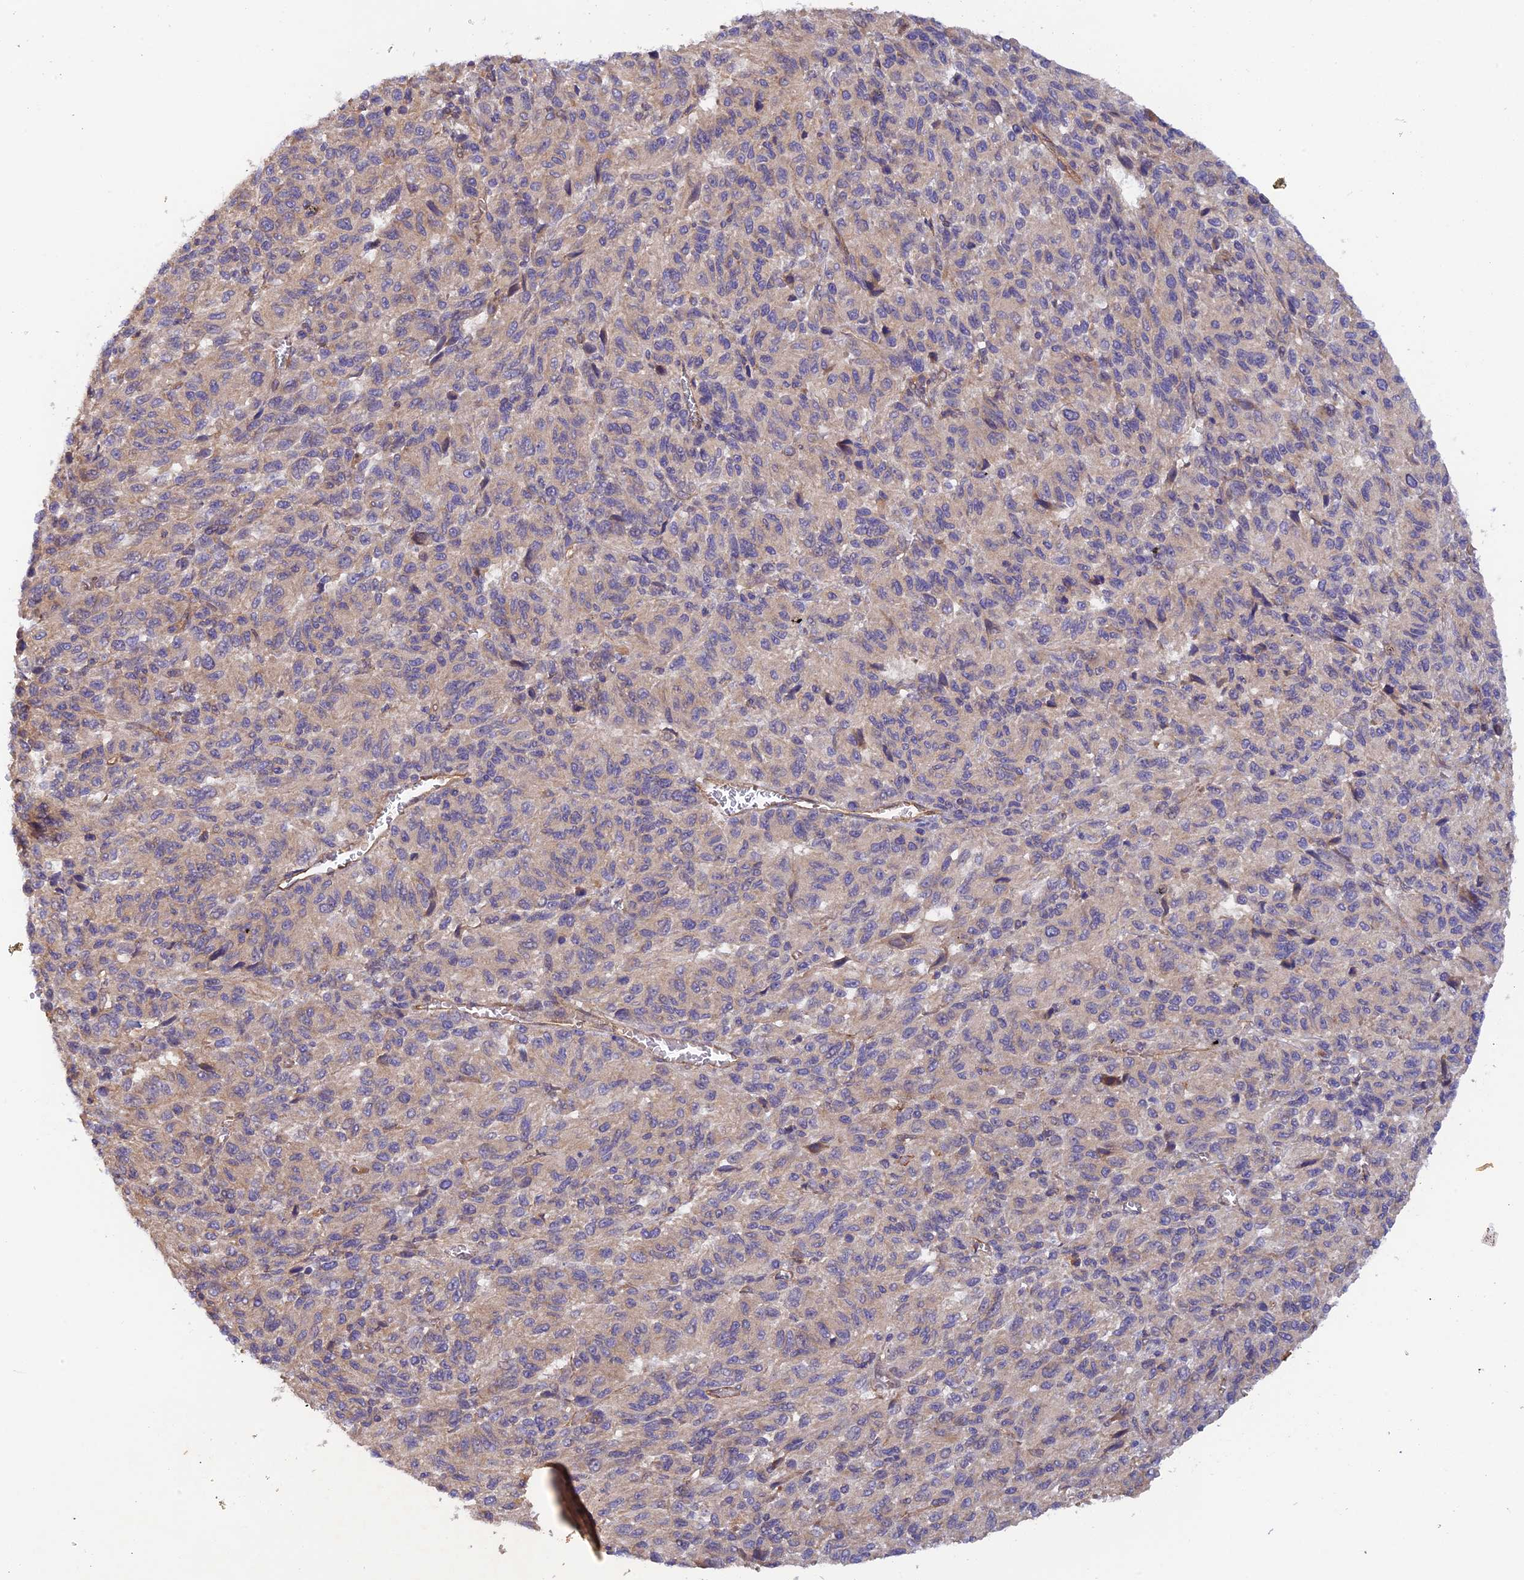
{"staining": {"intensity": "negative", "quantity": "none", "location": "none"}, "tissue": "melanoma", "cell_type": "Tumor cells", "image_type": "cancer", "snomed": [{"axis": "morphology", "description": "Malignant melanoma, Metastatic site"}, {"axis": "topography", "description": "Lung"}], "caption": "IHC of melanoma displays no staining in tumor cells.", "gene": "MYO9A", "patient": {"sex": "male", "age": 64}}